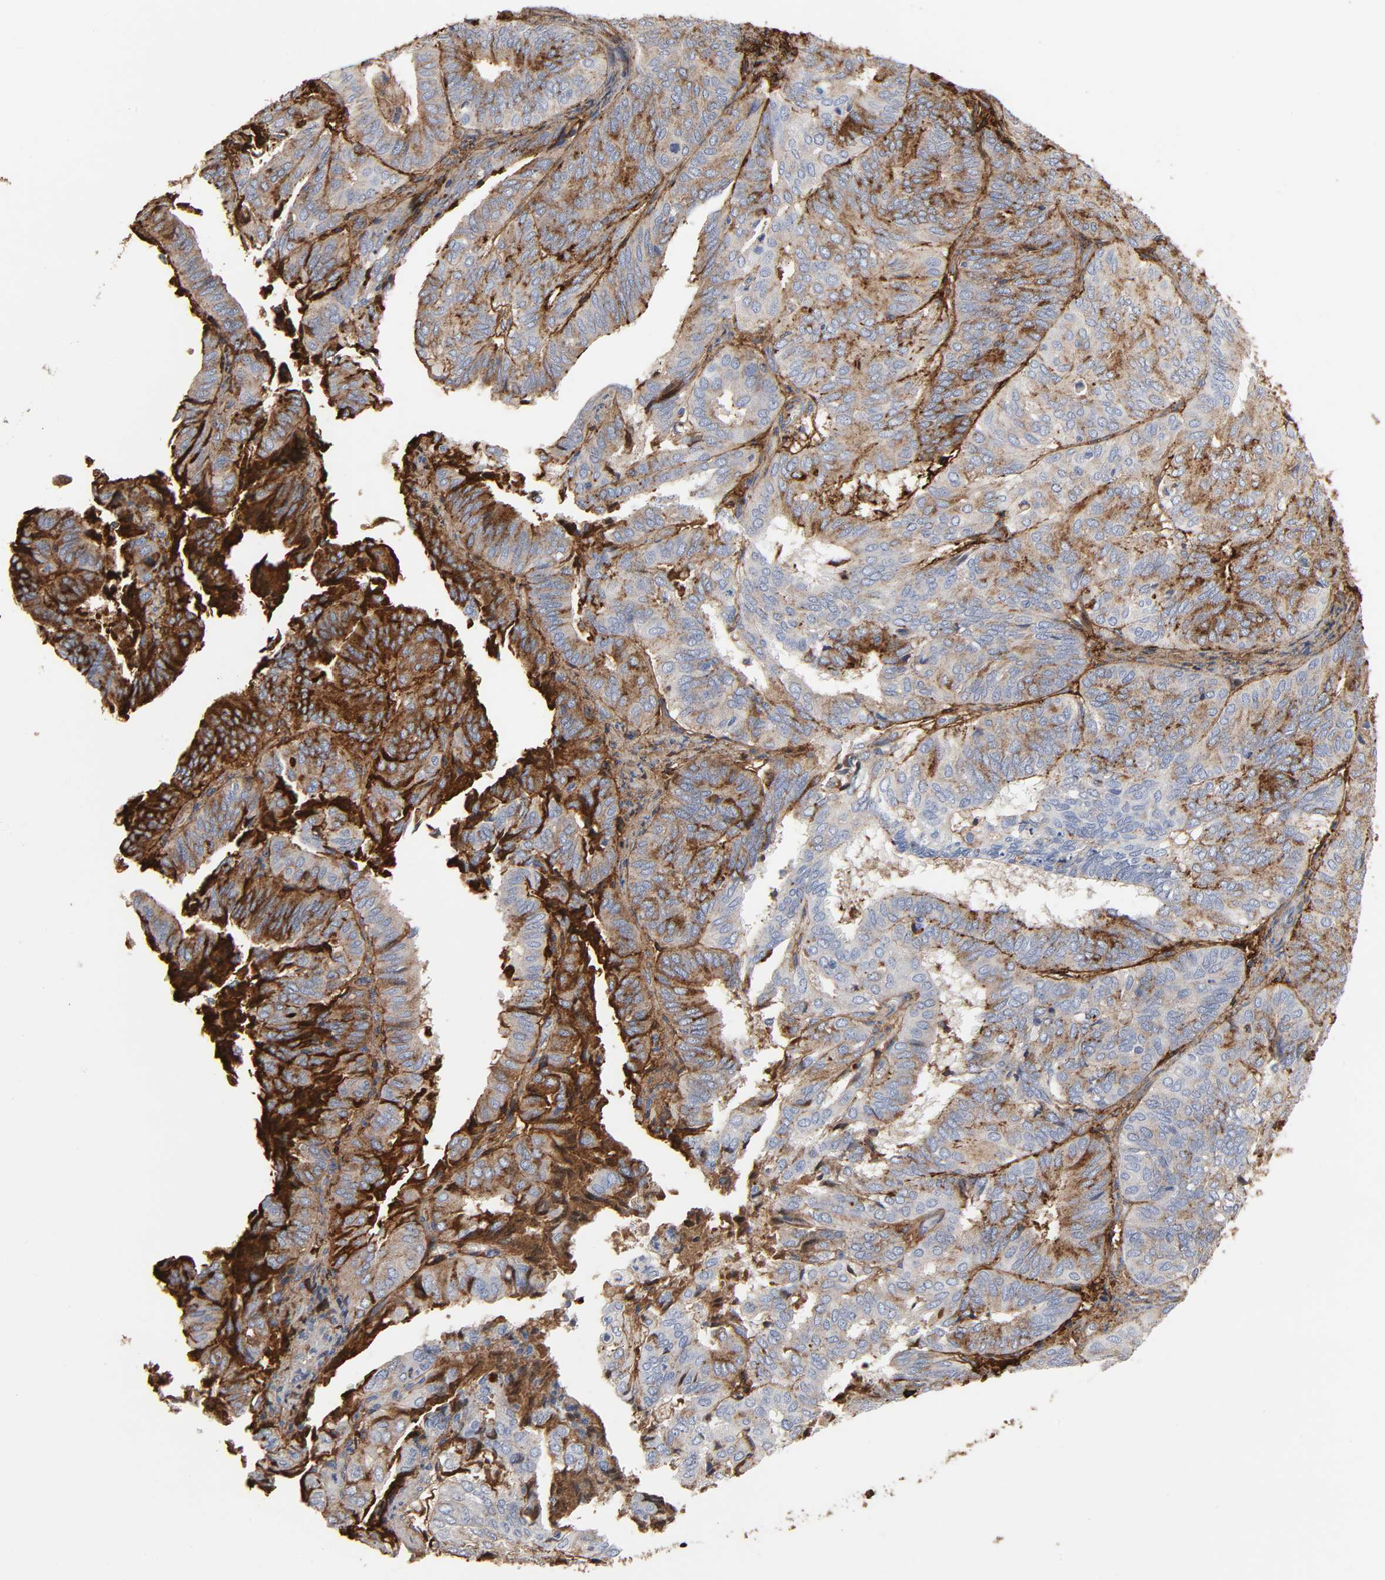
{"staining": {"intensity": "strong", "quantity": "25%-75%", "location": "cytoplasmic/membranous"}, "tissue": "endometrial cancer", "cell_type": "Tumor cells", "image_type": "cancer", "snomed": [{"axis": "morphology", "description": "Adenocarcinoma, NOS"}, {"axis": "topography", "description": "Uterus"}], "caption": "This is a micrograph of immunohistochemistry (IHC) staining of endometrial cancer (adenocarcinoma), which shows strong staining in the cytoplasmic/membranous of tumor cells.", "gene": "FBLN1", "patient": {"sex": "female", "age": 60}}